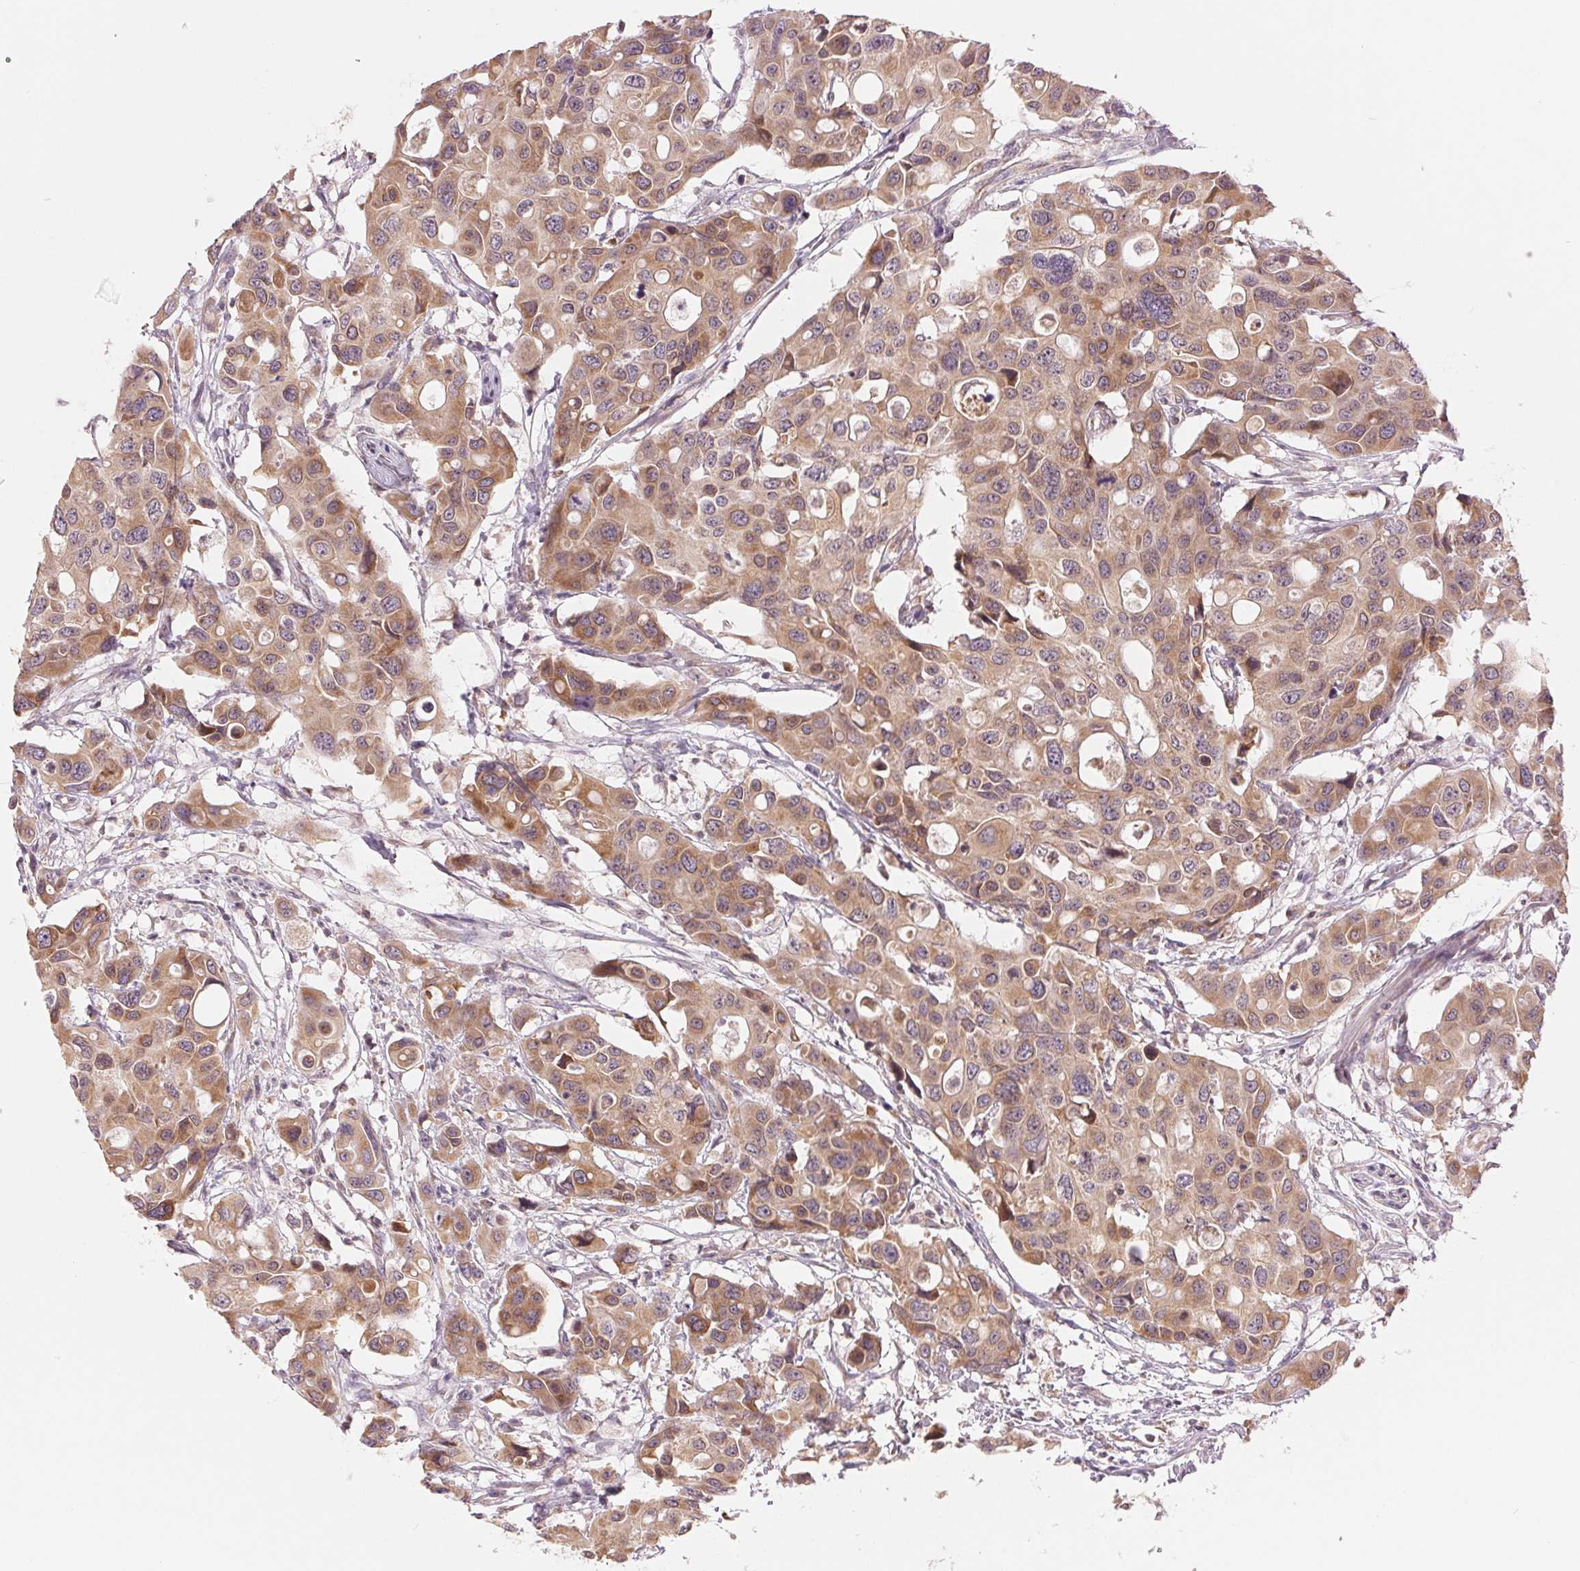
{"staining": {"intensity": "moderate", "quantity": ">75%", "location": "cytoplasmic/membranous"}, "tissue": "colorectal cancer", "cell_type": "Tumor cells", "image_type": "cancer", "snomed": [{"axis": "morphology", "description": "Adenocarcinoma, NOS"}, {"axis": "topography", "description": "Colon"}], "caption": "High-magnification brightfield microscopy of colorectal adenocarcinoma stained with DAB (3,3'-diaminobenzidine) (brown) and counterstained with hematoxylin (blue). tumor cells exhibit moderate cytoplasmic/membranous expression is identified in about>75% of cells.", "gene": "TECR", "patient": {"sex": "male", "age": 77}}